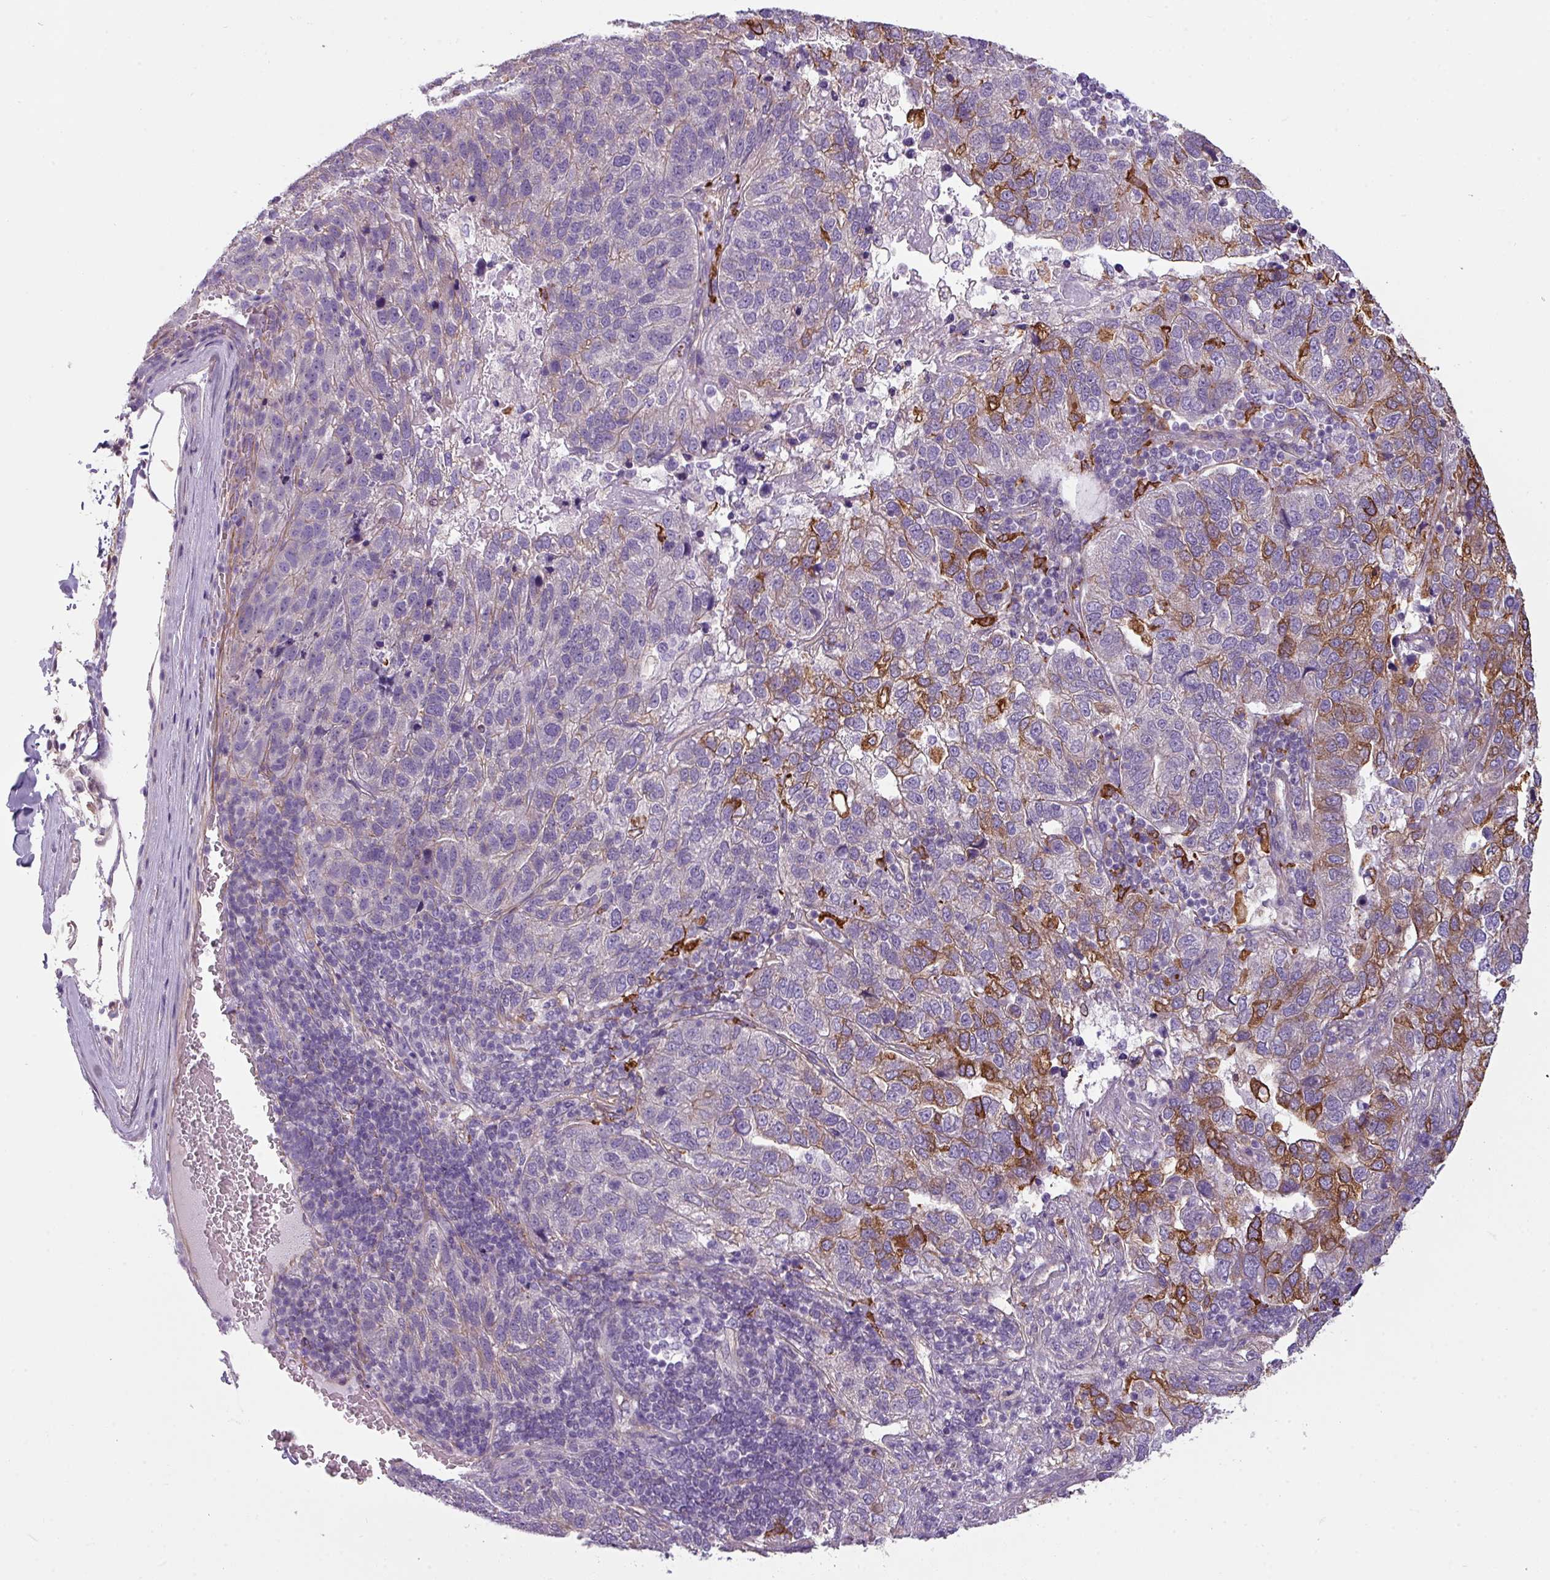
{"staining": {"intensity": "strong", "quantity": "<25%", "location": "cytoplasmic/membranous"}, "tissue": "pancreatic cancer", "cell_type": "Tumor cells", "image_type": "cancer", "snomed": [{"axis": "morphology", "description": "Adenocarcinoma, NOS"}, {"axis": "topography", "description": "Pancreas"}], "caption": "There is medium levels of strong cytoplasmic/membranous positivity in tumor cells of adenocarcinoma (pancreatic), as demonstrated by immunohistochemical staining (brown color).", "gene": "BUD23", "patient": {"sex": "female", "age": 61}}